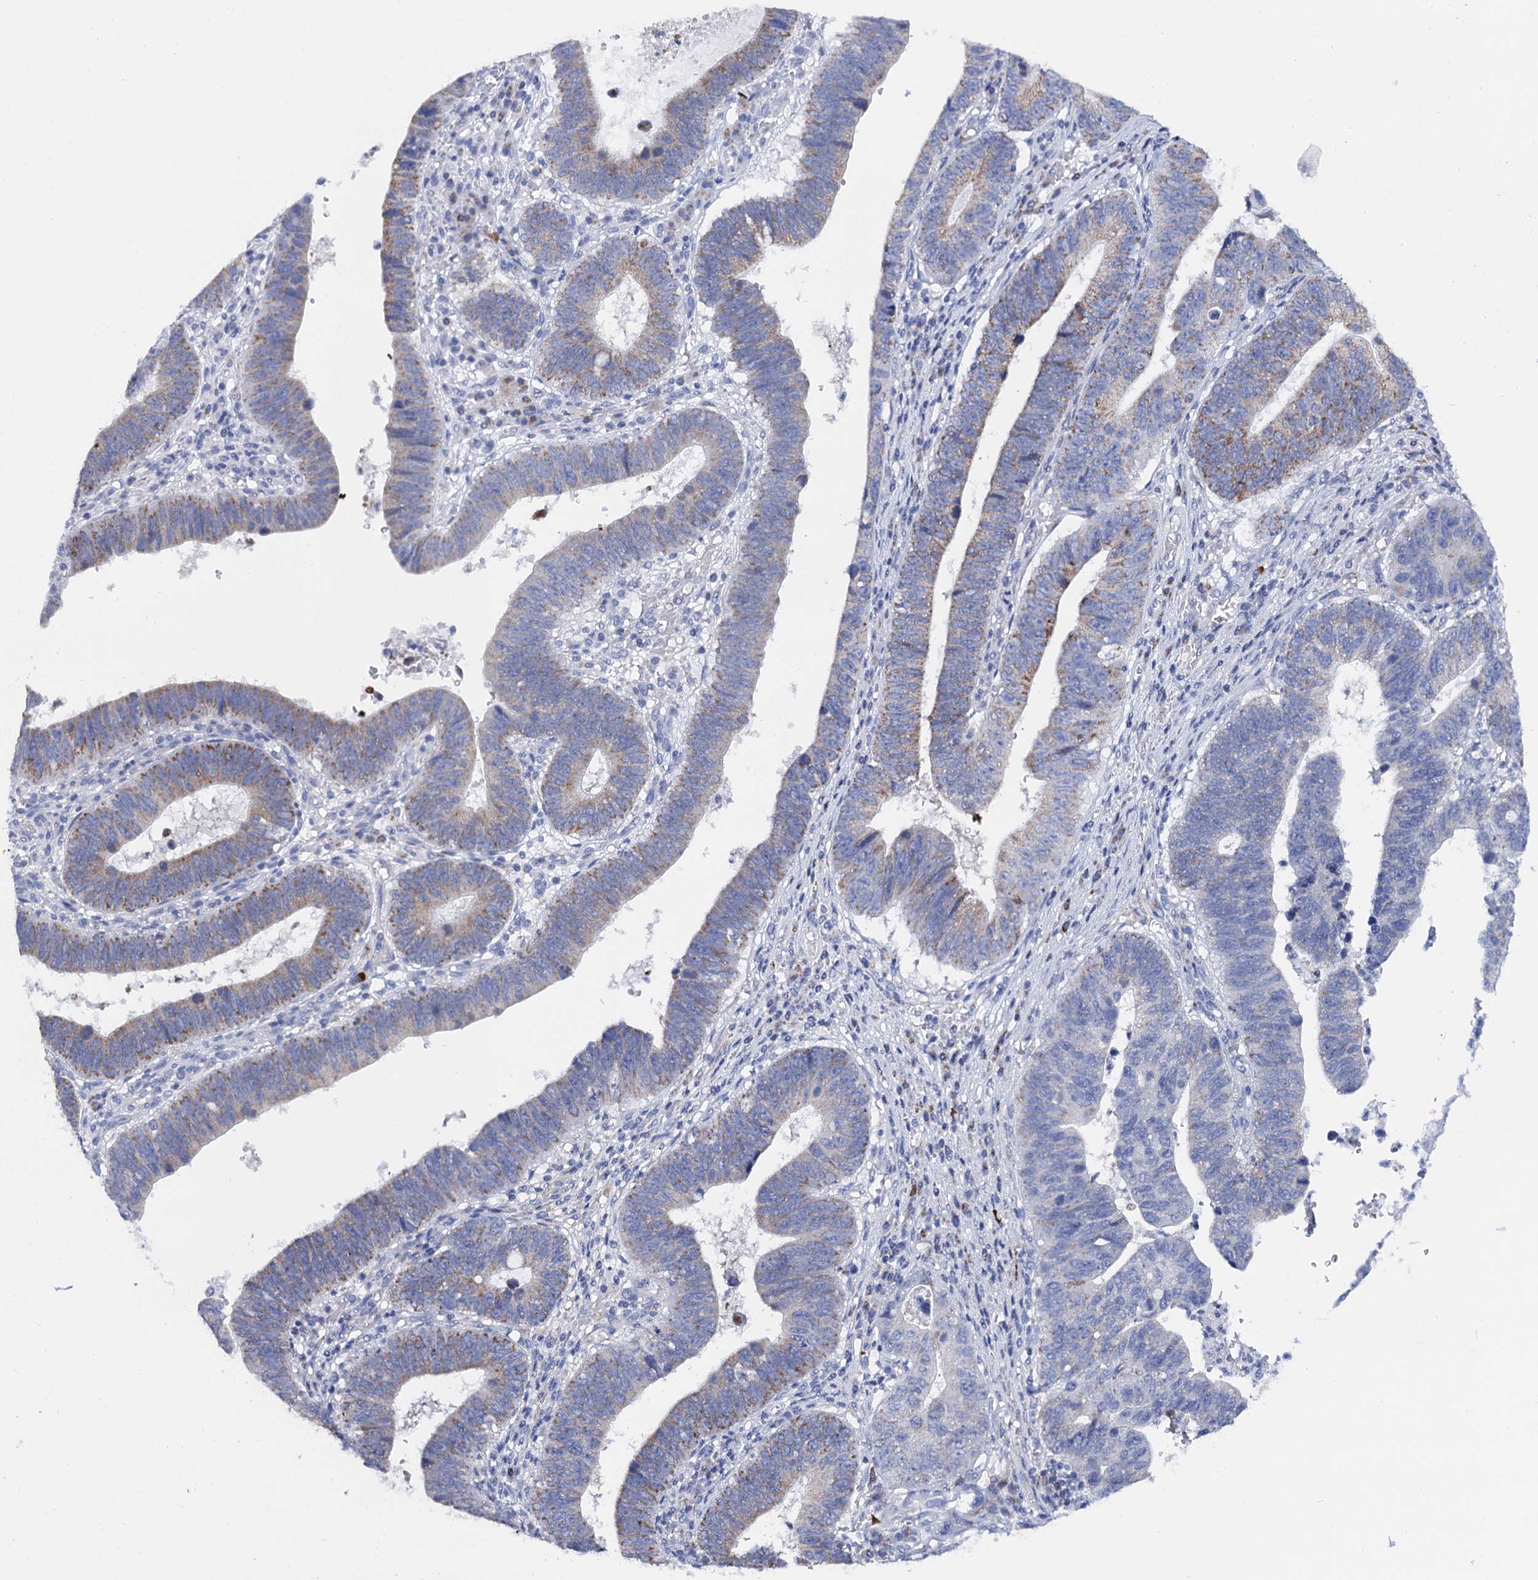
{"staining": {"intensity": "moderate", "quantity": "25%-75%", "location": "cytoplasmic/membranous"}, "tissue": "stomach cancer", "cell_type": "Tumor cells", "image_type": "cancer", "snomed": [{"axis": "morphology", "description": "Adenocarcinoma, NOS"}, {"axis": "topography", "description": "Stomach"}], "caption": "DAB immunohistochemical staining of human stomach cancer reveals moderate cytoplasmic/membranous protein expression in about 25%-75% of tumor cells. Immunohistochemistry stains the protein of interest in brown and the nuclei are stained blue.", "gene": "ACADSB", "patient": {"sex": "male", "age": 59}}